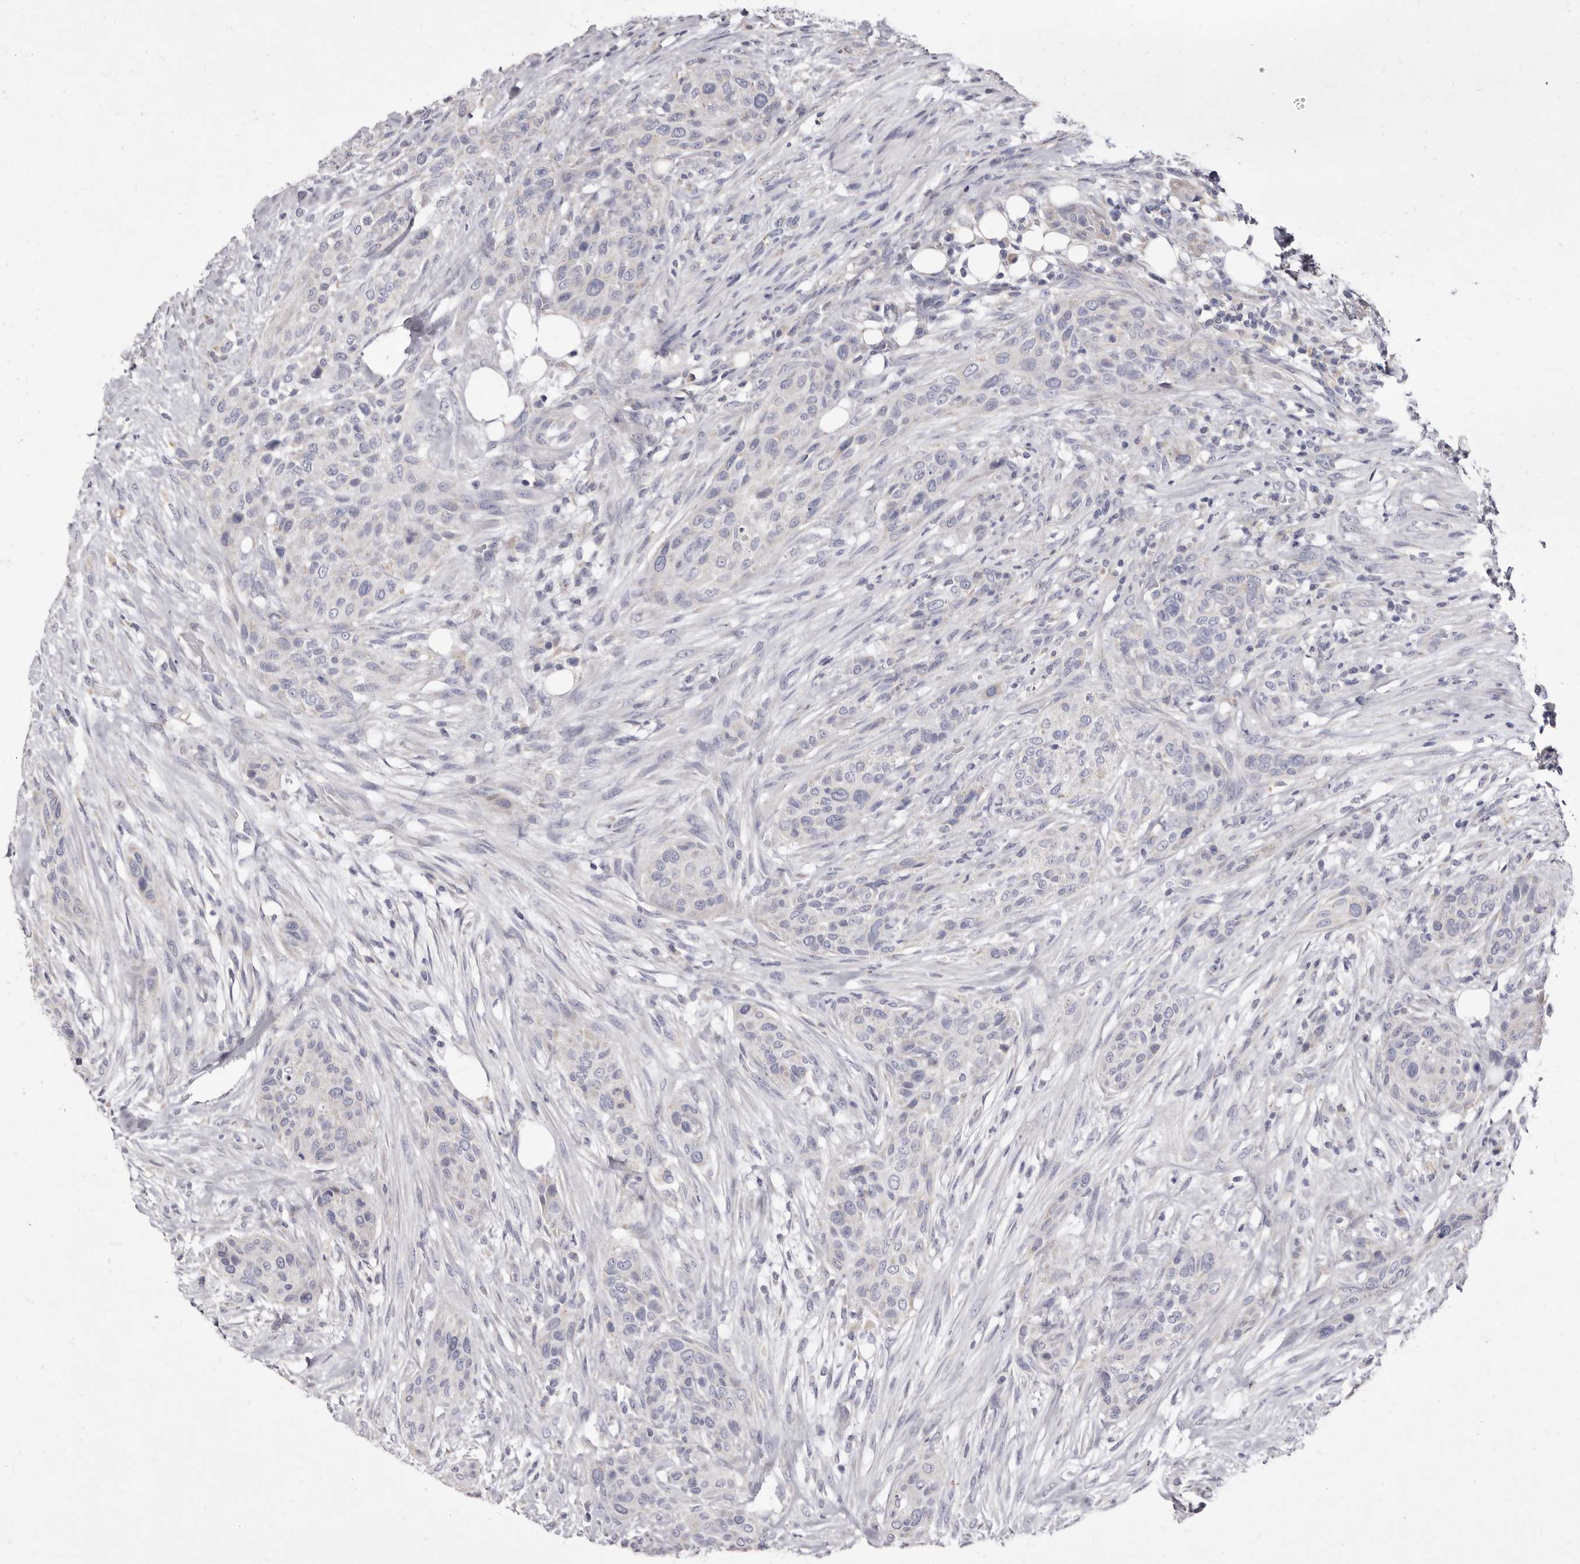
{"staining": {"intensity": "negative", "quantity": "none", "location": "none"}, "tissue": "urothelial cancer", "cell_type": "Tumor cells", "image_type": "cancer", "snomed": [{"axis": "morphology", "description": "Urothelial carcinoma, High grade"}, {"axis": "topography", "description": "Urinary bladder"}], "caption": "Tumor cells are negative for protein expression in human urothelial cancer. (Immunohistochemistry, brightfield microscopy, high magnification).", "gene": "CYP2E1", "patient": {"sex": "male", "age": 35}}